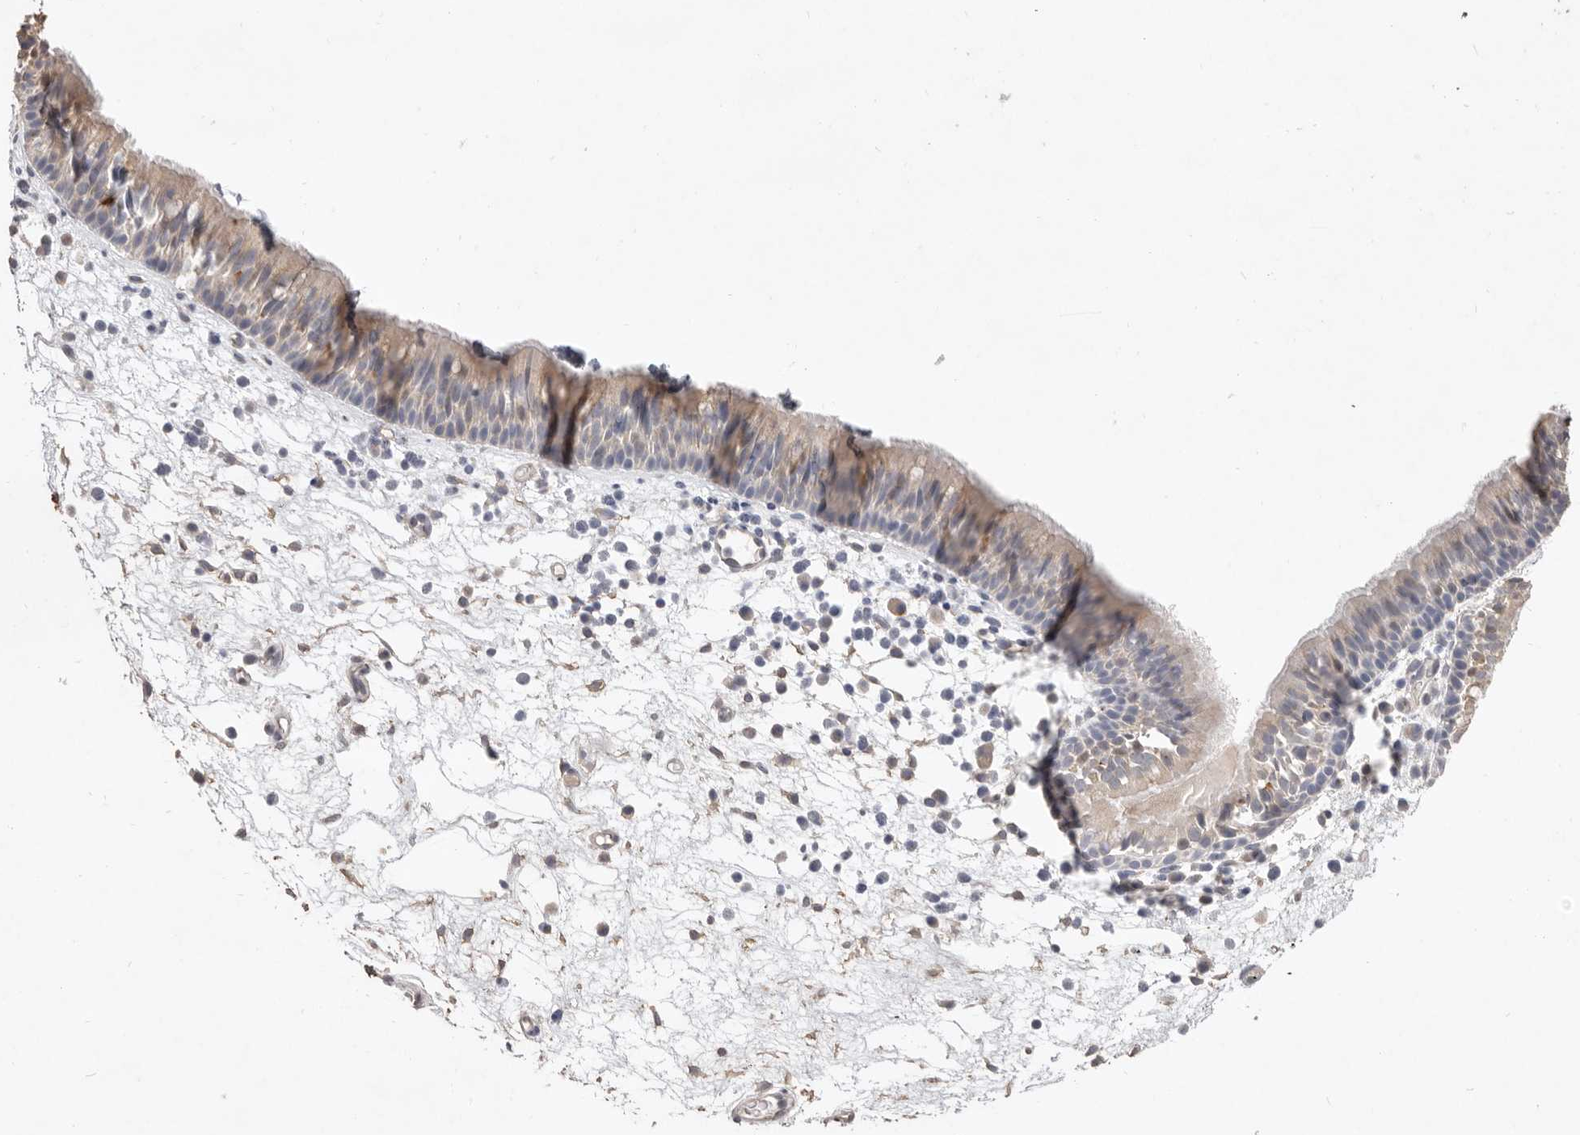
{"staining": {"intensity": "weak", "quantity": ">75%", "location": "cytoplasmic/membranous"}, "tissue": "nasopharynx", "cell_type": "Respiratory epithelial cells", "image_type": "normal", "snomed": [{"axis": "morphology", "description": "Normal tissue, NOS"}, {"axis": "morphology", "description": "Inflammation, NOS"}, {"axis": "morphology", "description": "Malignant melanoma, Metastatic site"}, {"axis": "topography", "description": "Nasopharynx"}], "caption": "A brown stain labels weak cytoplasmic/membranous staining of a protein in respiratory epithelial cells of normal nasopharynx. The protein of interest is stained brown, and the nuclei are stained in blue (DAB IHC with brightfield microscopy, high magnification).", "gene": "ZYG11B", "patient": {"sex": "male", "age": 70}}